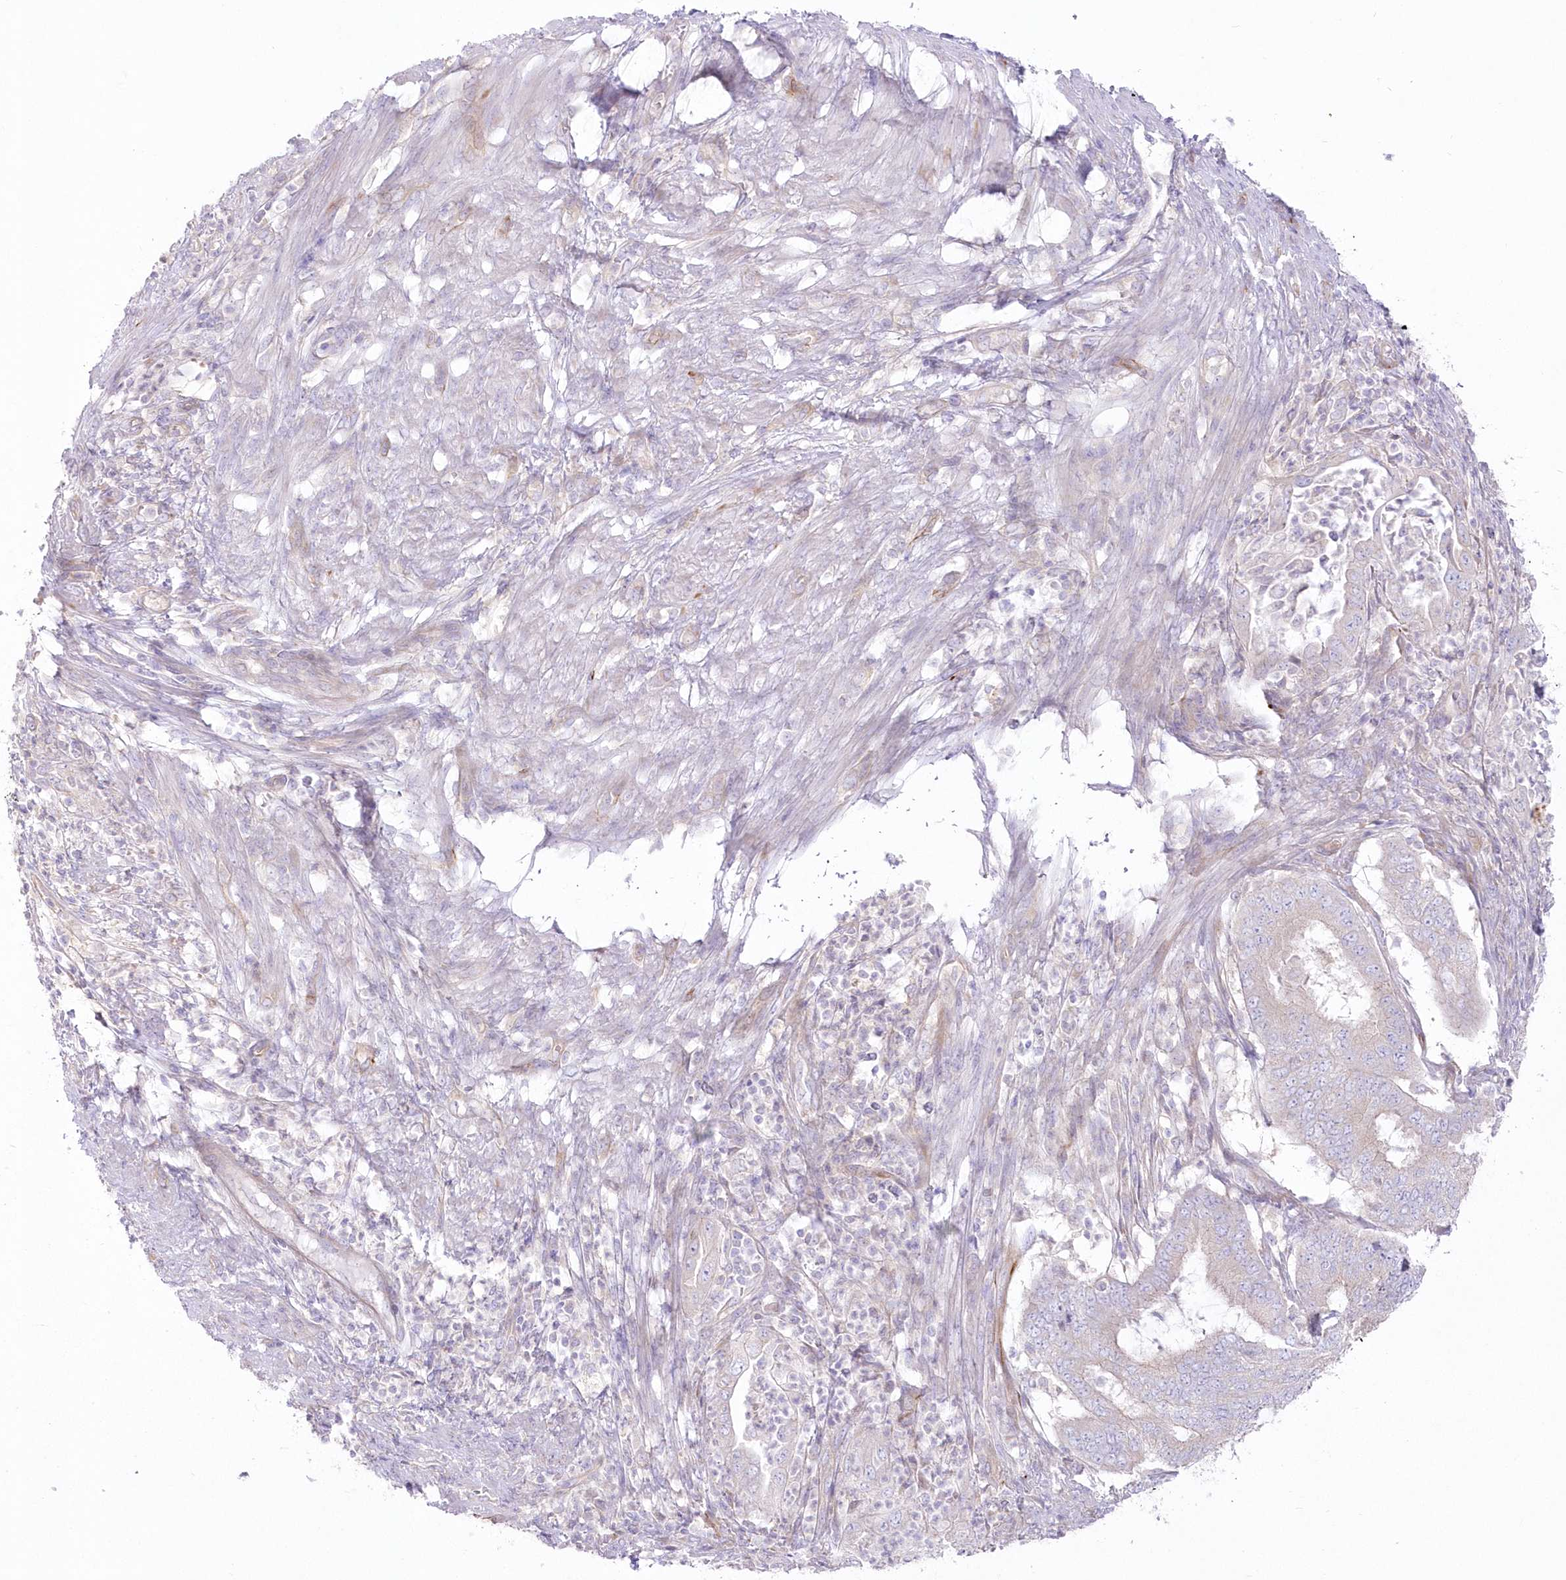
{"staining": {"intensity": "negative", "quantity": "none", "location": "none"}, "tissue": "endometrial cancer", "cell_type": "Tumor cells", "image_type": "cancer", "snomed": [{"axis": "morphology", "description": "Adenocarcinoma, NOS"}, {"axis": "topography", "description": "Endometrium"}], "caption": "IHC photomicrograph of endometrial adenocarcinoma stained for a protein (brown), which displays no positivity in tumor cells.", "gene": "ZNF843", "patient": {"sex": "female", "age": 51}}